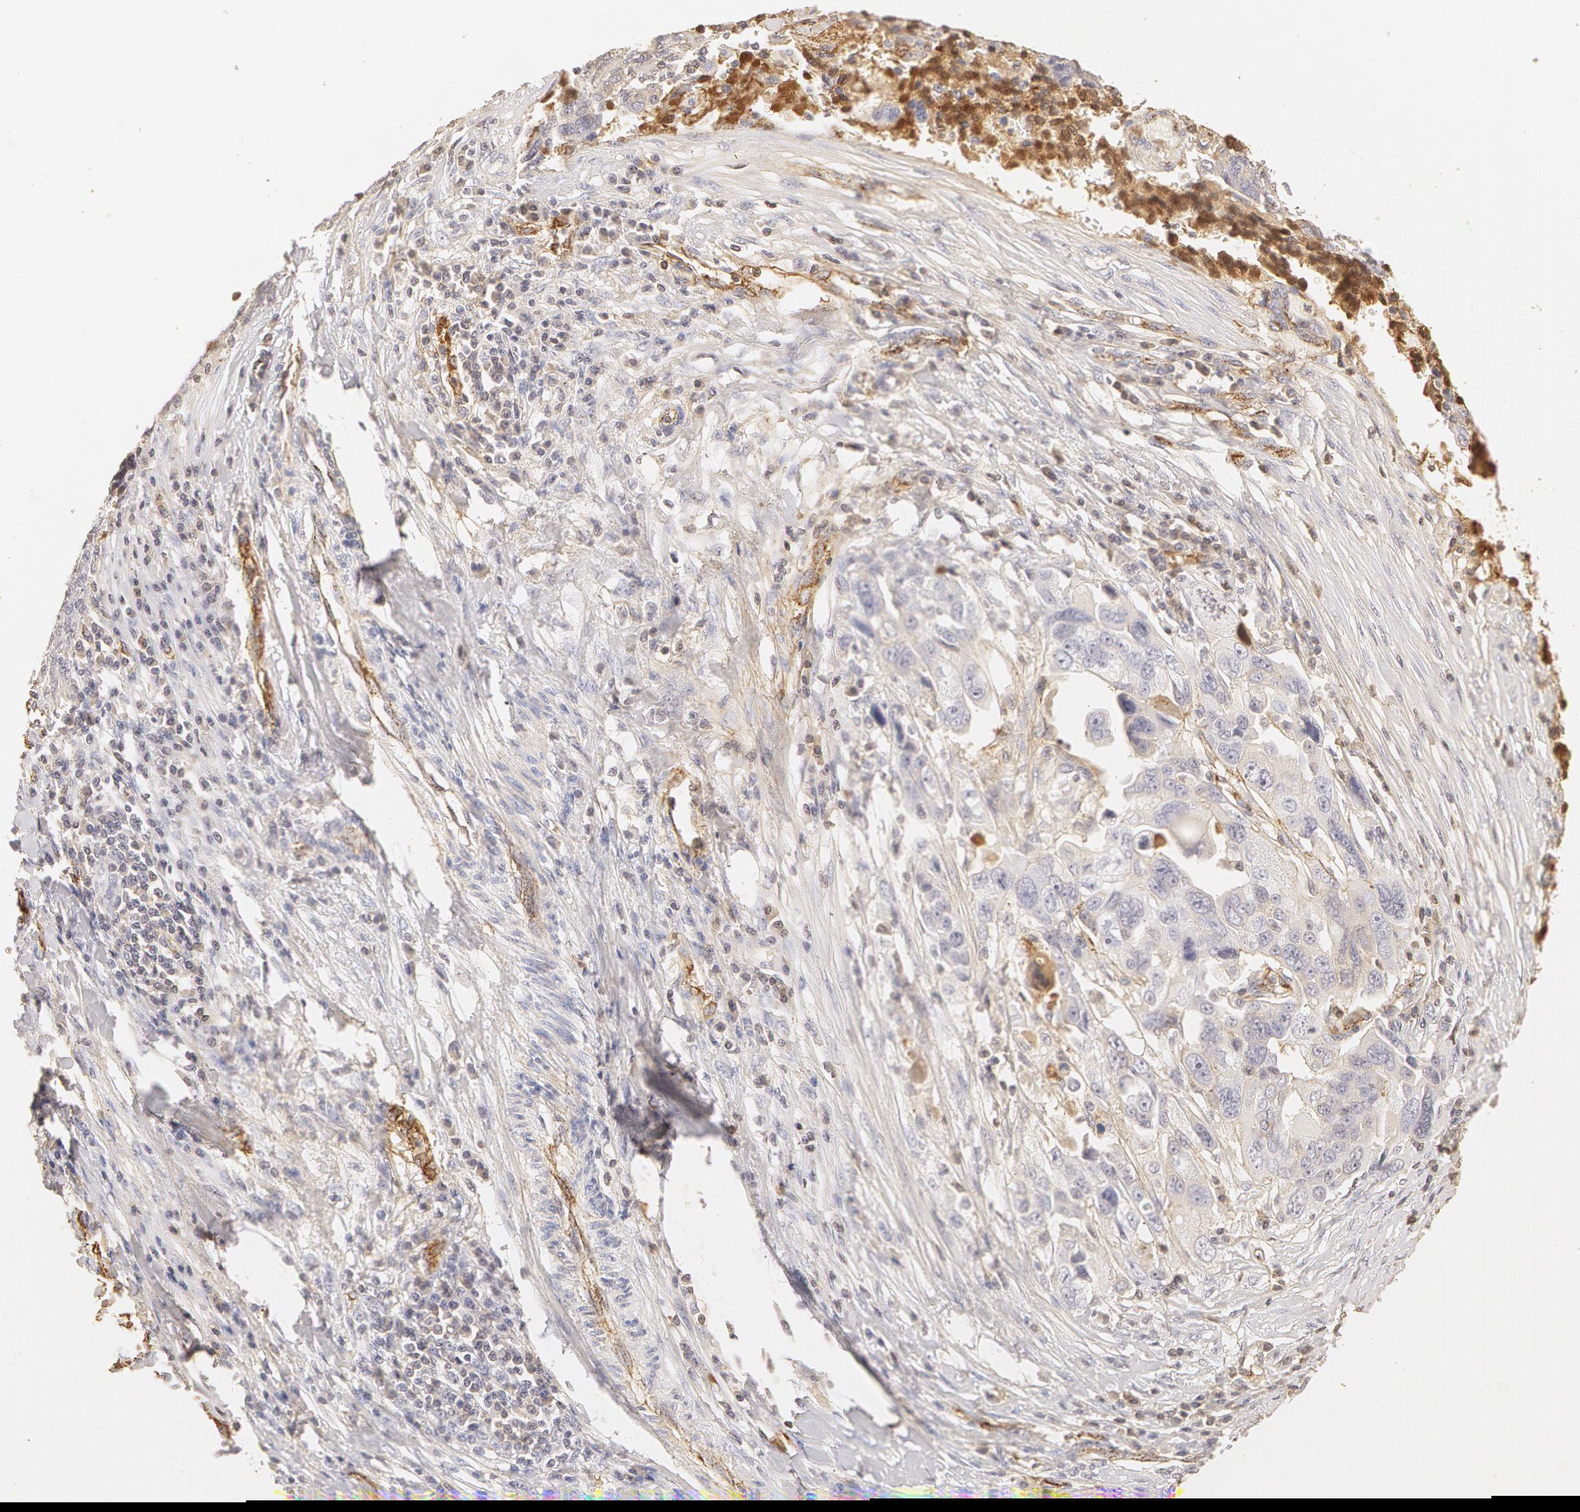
{"staining": {"intensity": "negative", "quantity": "none", "location": "none"}, "tissue": "ovarian cancer", "cell_type": "Tumor cells", "image_type": "cancer", "snomed": [{"axis": "morphology", "description": "Carcinoma, endometroid"}, {"axis": "topography", "description": "Ovary"}], "caption": "There is no significant expression in tumor cells of endometroid carcinoma (ovarian).", "gene": "VWF", "patient": {"sex": "female", "age": 75}}